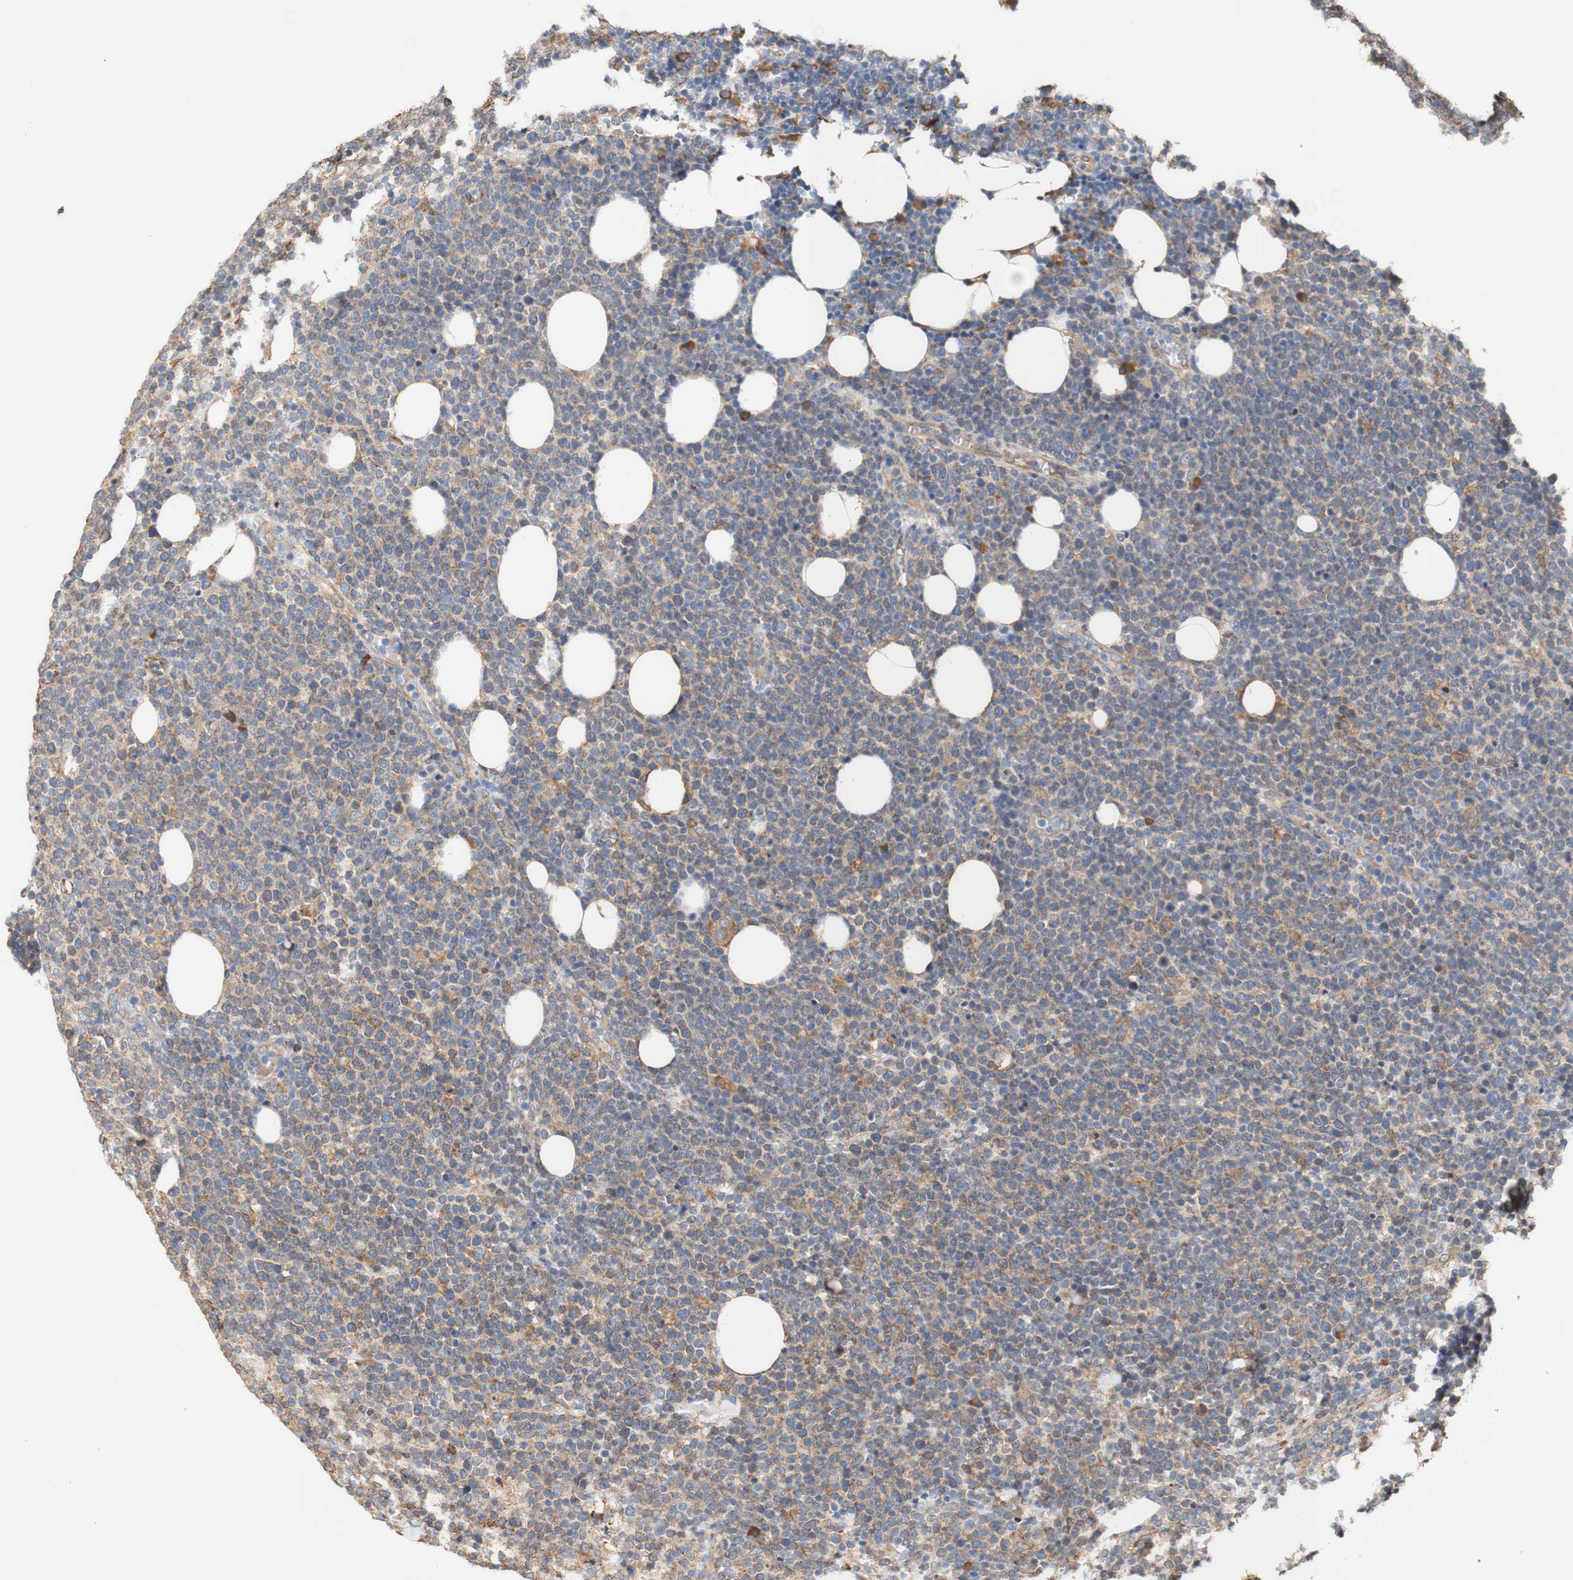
{"staining": {"intensity": "weak", "quantity": "<25%", "location": "cytoplasmic/membranous"}, "tissue": "lymphoma", "cell_type": "Tumor cells", "image_type": "cancer", "snomed": [{"axis": "morphology", "description": "Malignant lymphoma, non-Hodgkin's type, High grade"}, {"axis": "topography", "description": "Lymph node"}], "caption": "Tumor cells are negative for brown protein staining in lymphoma.", "gene": "EIF2AK4", "patient": {"sex": "male", "age": 61}}